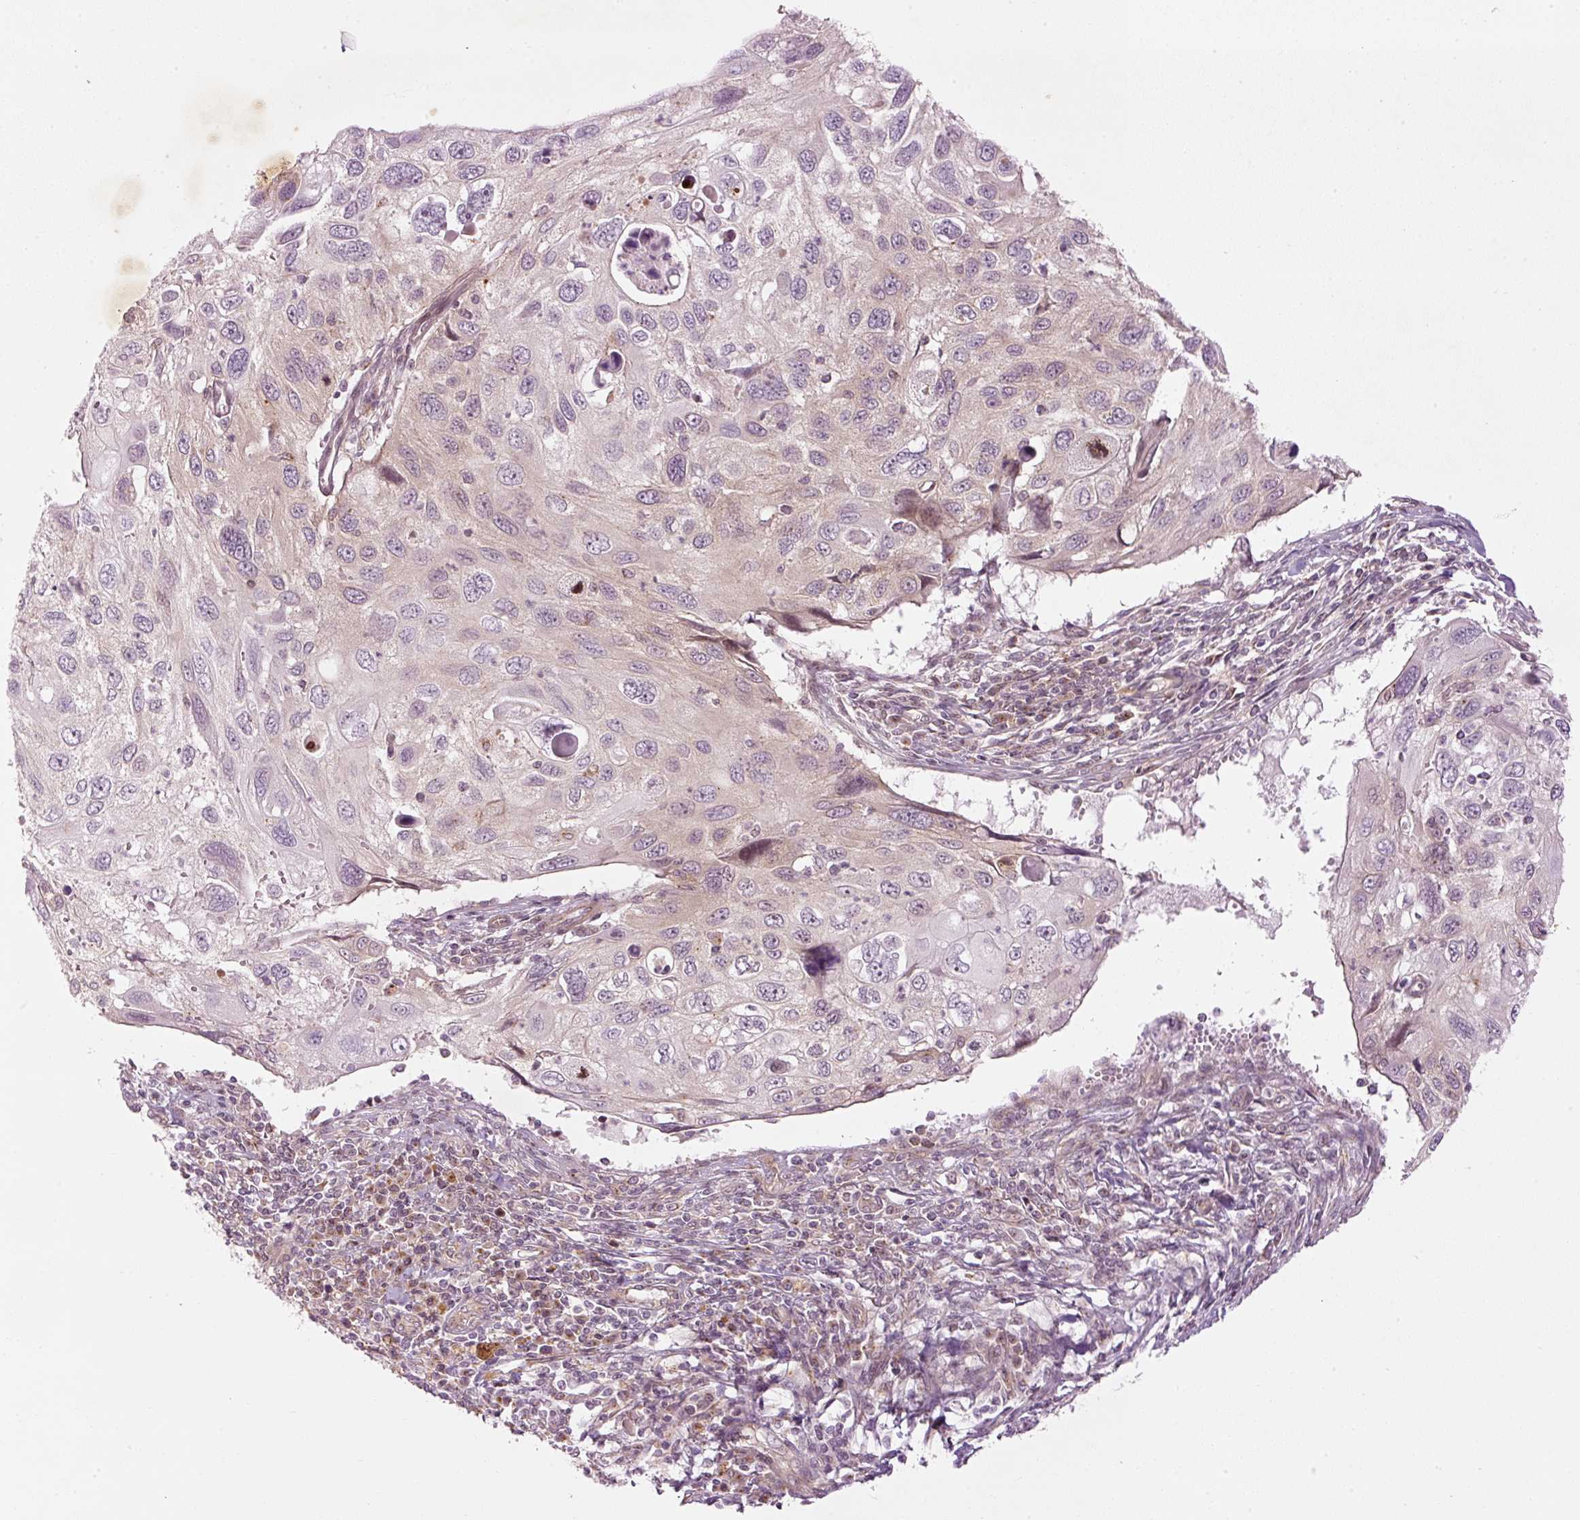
{"staining": {"intensity": "weak", "quantity": "<25%", "location": "cytoplasmic/membranous"}, "tissue": "cervical cancer", "cell_type": "Tumor cells", "image_type": "cancer", "snomed": [{"axis": "morphology", "description": "Squamous cell carcinoma, NOS"}, {"axis": "topography", "description": "Cervix"}], "caption": "This histopathology image is of squamous cell carcinoma (cervical) stained with IHC to label a protein in brown with the nuclei are counter-stained blue. There is no positivity in tumor cells.", "gene": "MZT2B", "patient": {"sex": "female", "age": 70}}